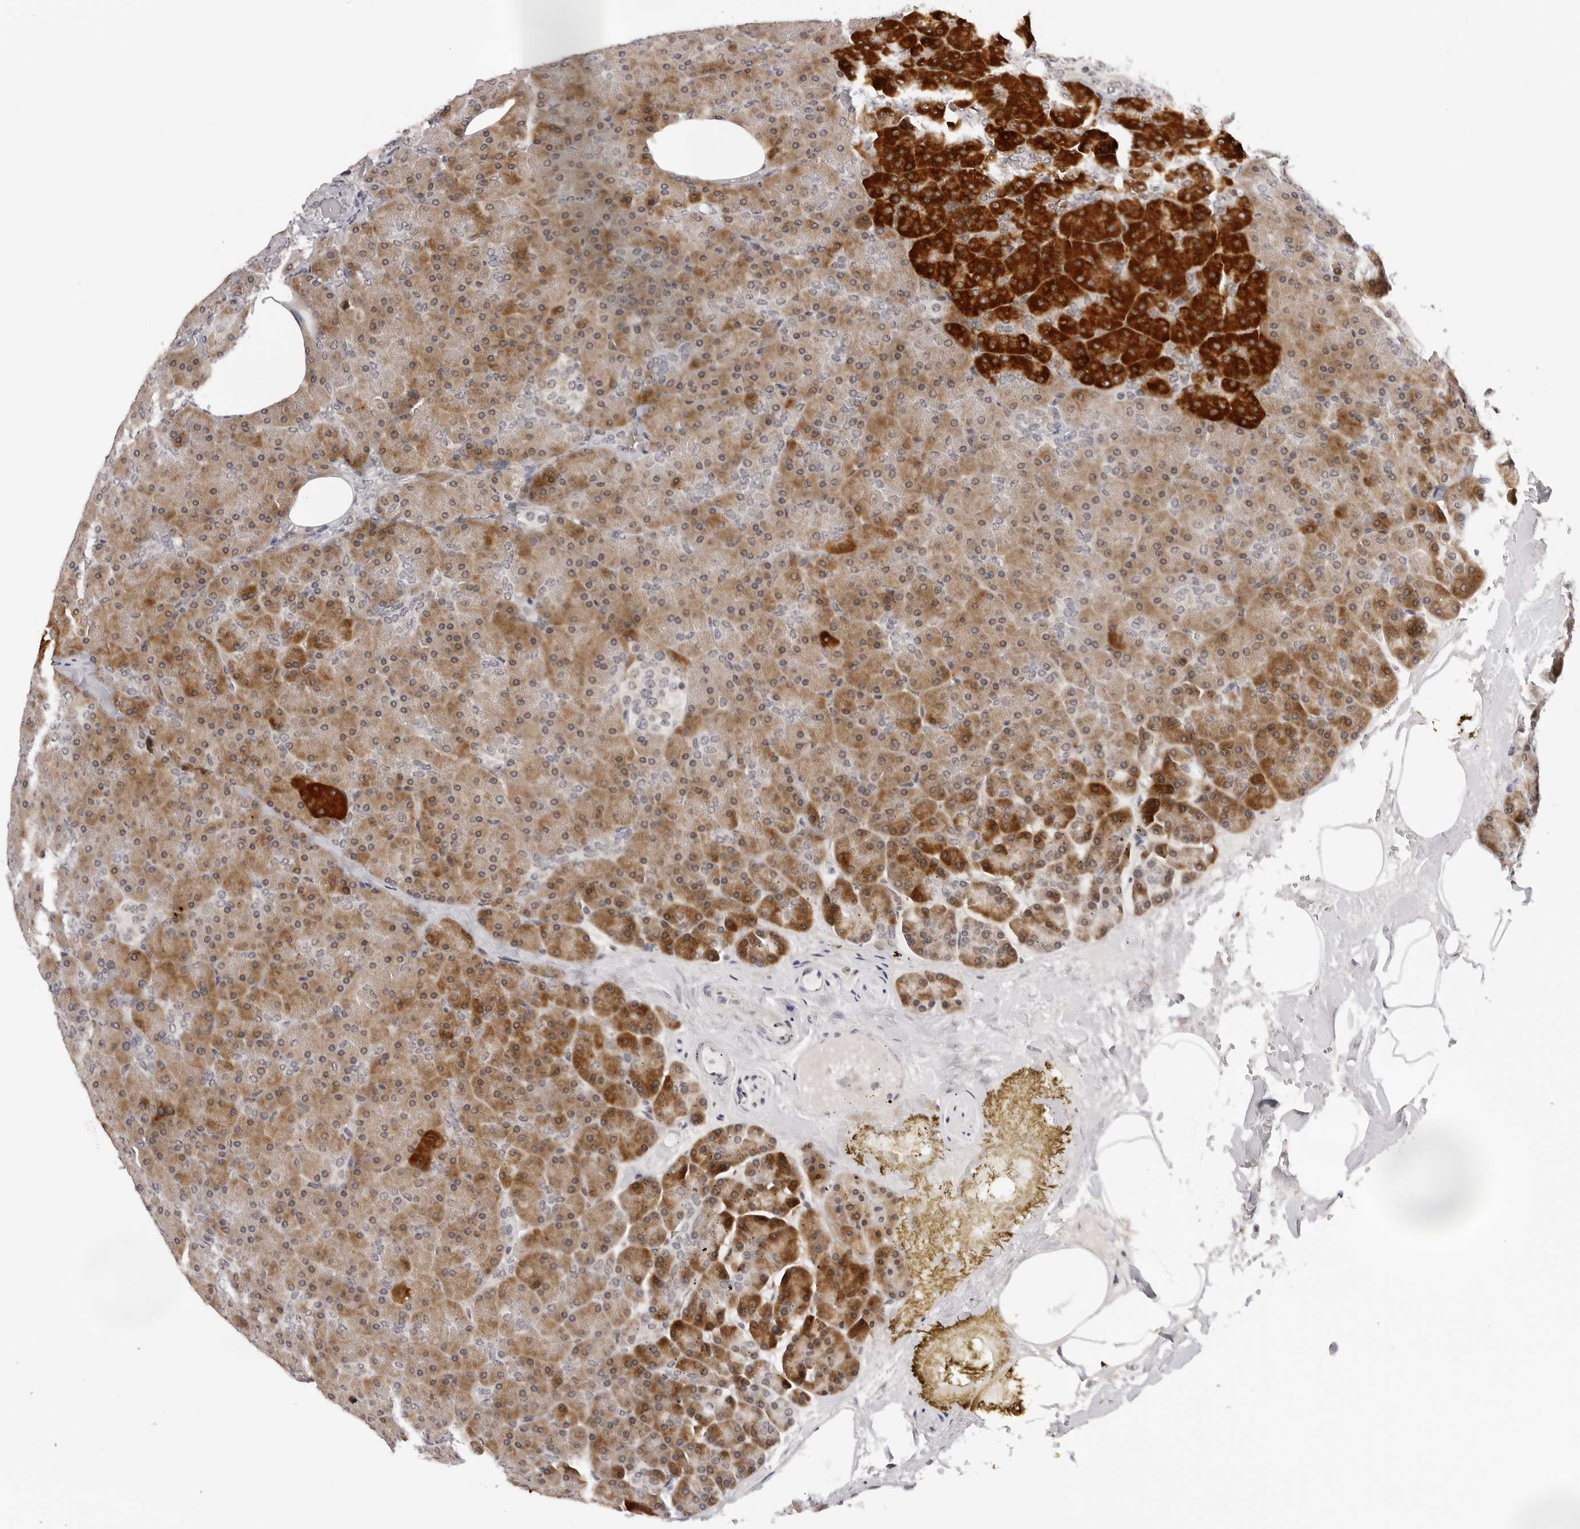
{"staining": {"intensity": "strong", "quantity": ">75%", "location": "cytoplasmic/membranous"}, "tissue": "pancreas", "cell_type": "Exocrine glandular cells", "image_type": "normal", "snomed": [{"axis": "morphology", "description": "Normal tissue, NOS"}, {"axis": "topography", "description": "Pancreas"}], "caption": "This image shows immunohistochemistry staining of unremarkable human pancreas, with high strong cytoplasmic/membranous staining in about >75% of exocrine glandular cells.", "gene": "IL17RA", "patient": {"sex": "female", "age": 35}}